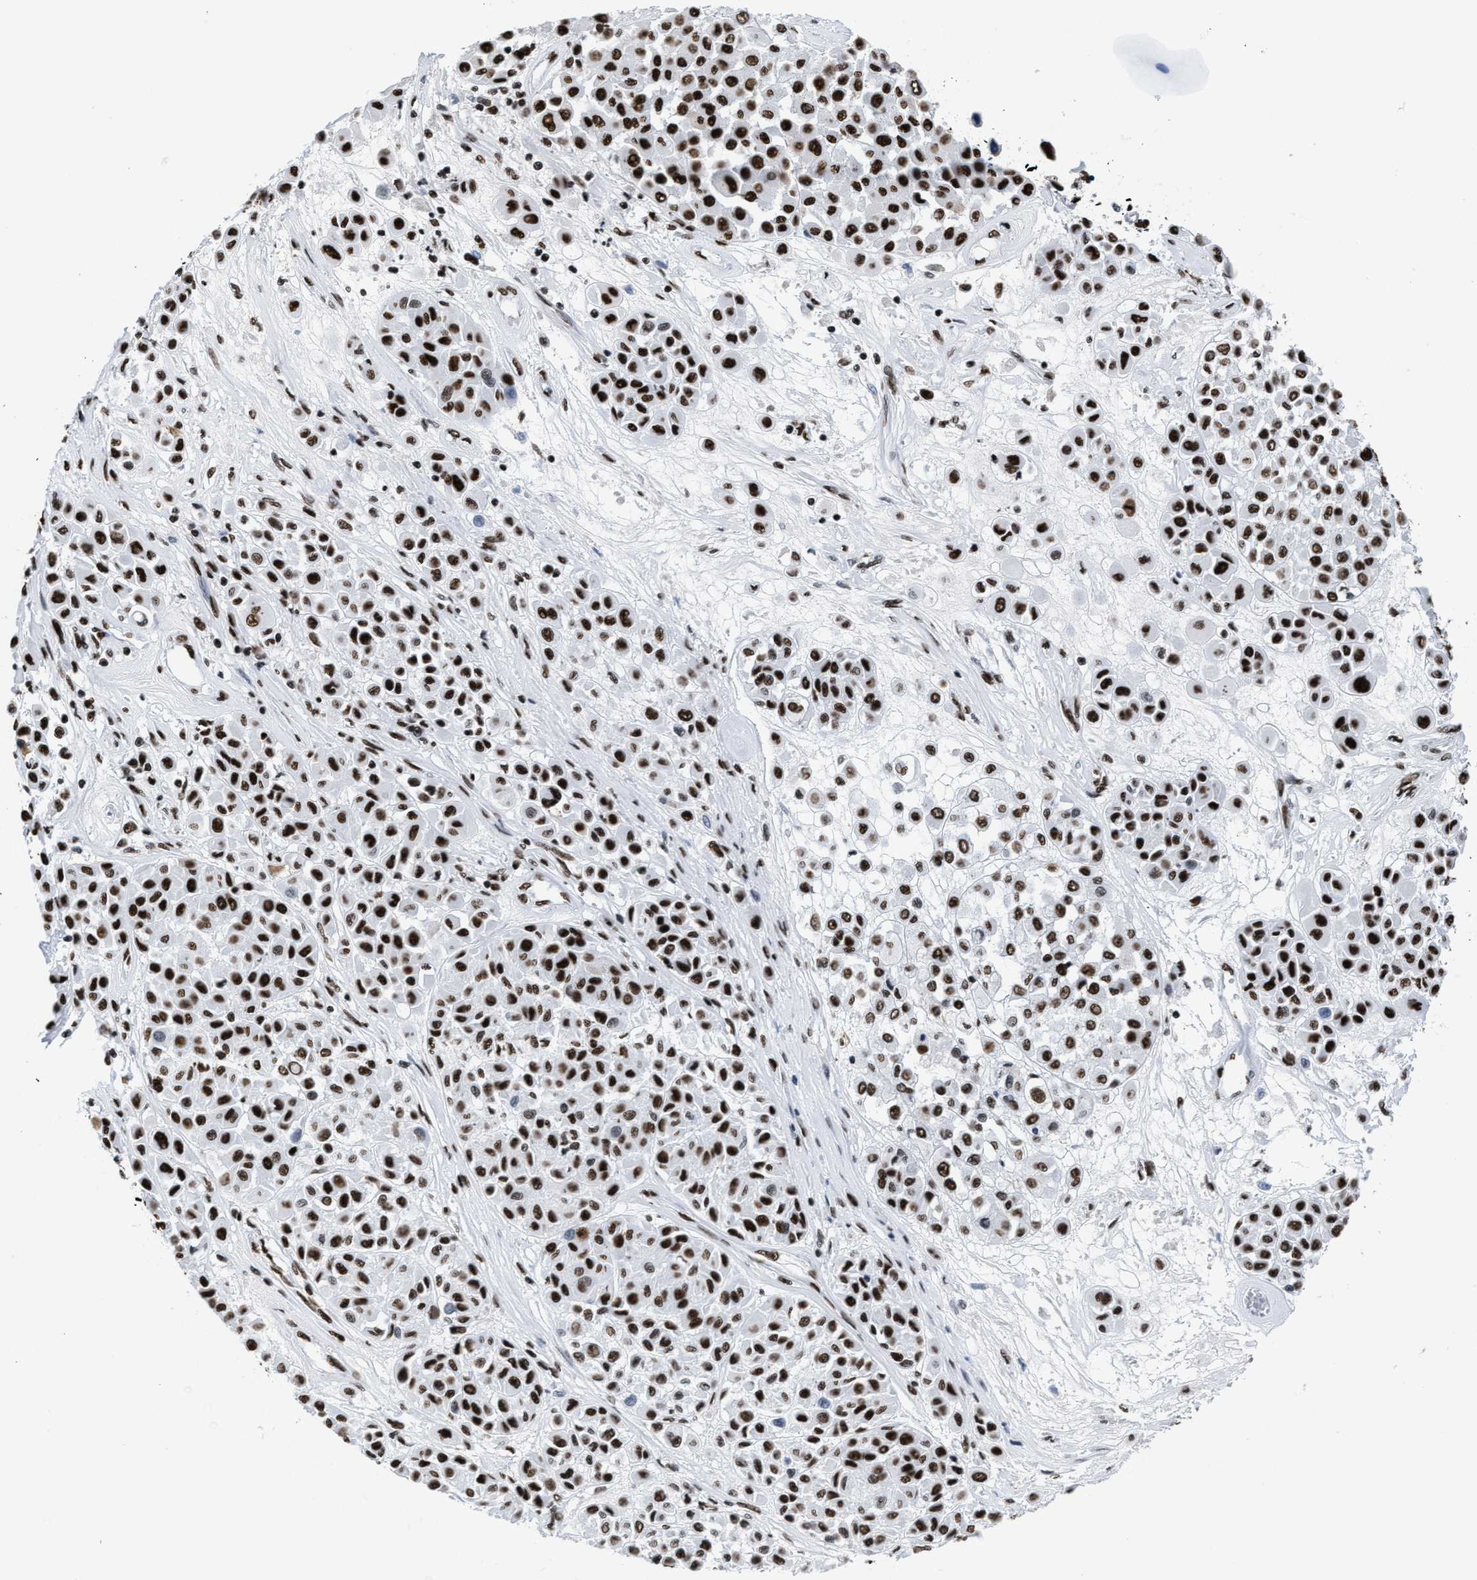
{"staining": {"intensity": "strong", "quantity": ">75%", "location": "nuclear"}, "tissue": "melanoma", "cell_type": "Tumor cells", "image_type": "cancer", "snomed": [{"axis": "morphology", "description": "Malignant melanoma, Metastatic site"}, {"axis": "topography", "description": "Soft tissue"}], "caption": "Tumor cells exhibit strong nuclear positivity in about >75% of cells in malignant melanoma (metastatic site).", "gene": "SMARCC2", "patient": {"sex": "male", "age": 41}}